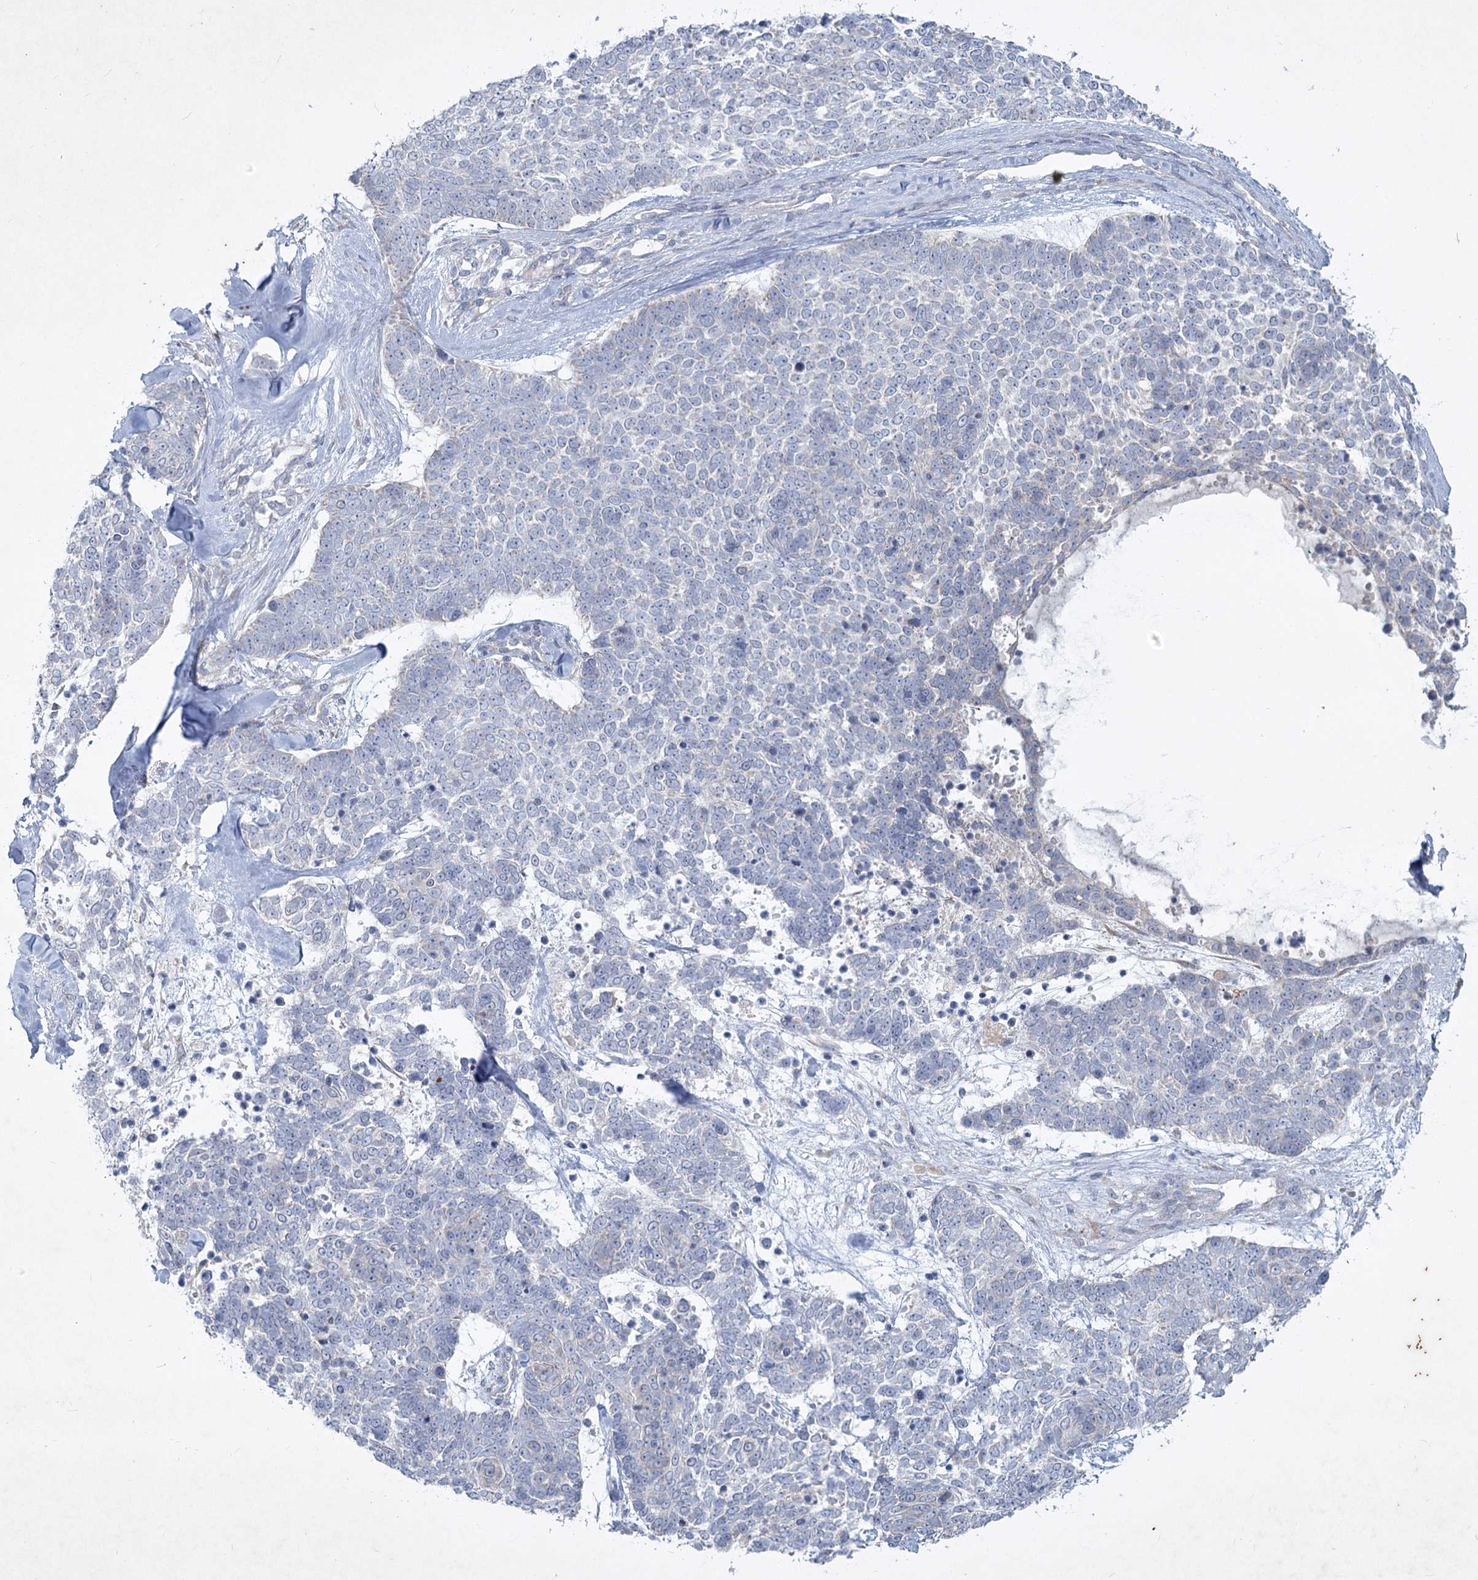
{"staining": {"intensity": "negative", "quantity": "none", "location": "none"}, "tissue": "skin cancer", "cell_type": "Tumor cells", "image_type": "cancer", "snomed": [{"axis": "morphology", "description": "Basal cell carcinoma"}, {"axis": "topography", "description": "Skin"}], "caption": "High magnification brightfield microscopy of skin basal cell carcinoma stained with DAB (brown) and counterstained with hematoxylin (blue): tumor cells show no significant positivity. (DAB (3,3'-diaminobenzidine) immunohistochemistry visualized using brightfield microscopy, high magnification).", "gene": "PLA2G12A", "patient": {"sex": "female", "age": 81}}